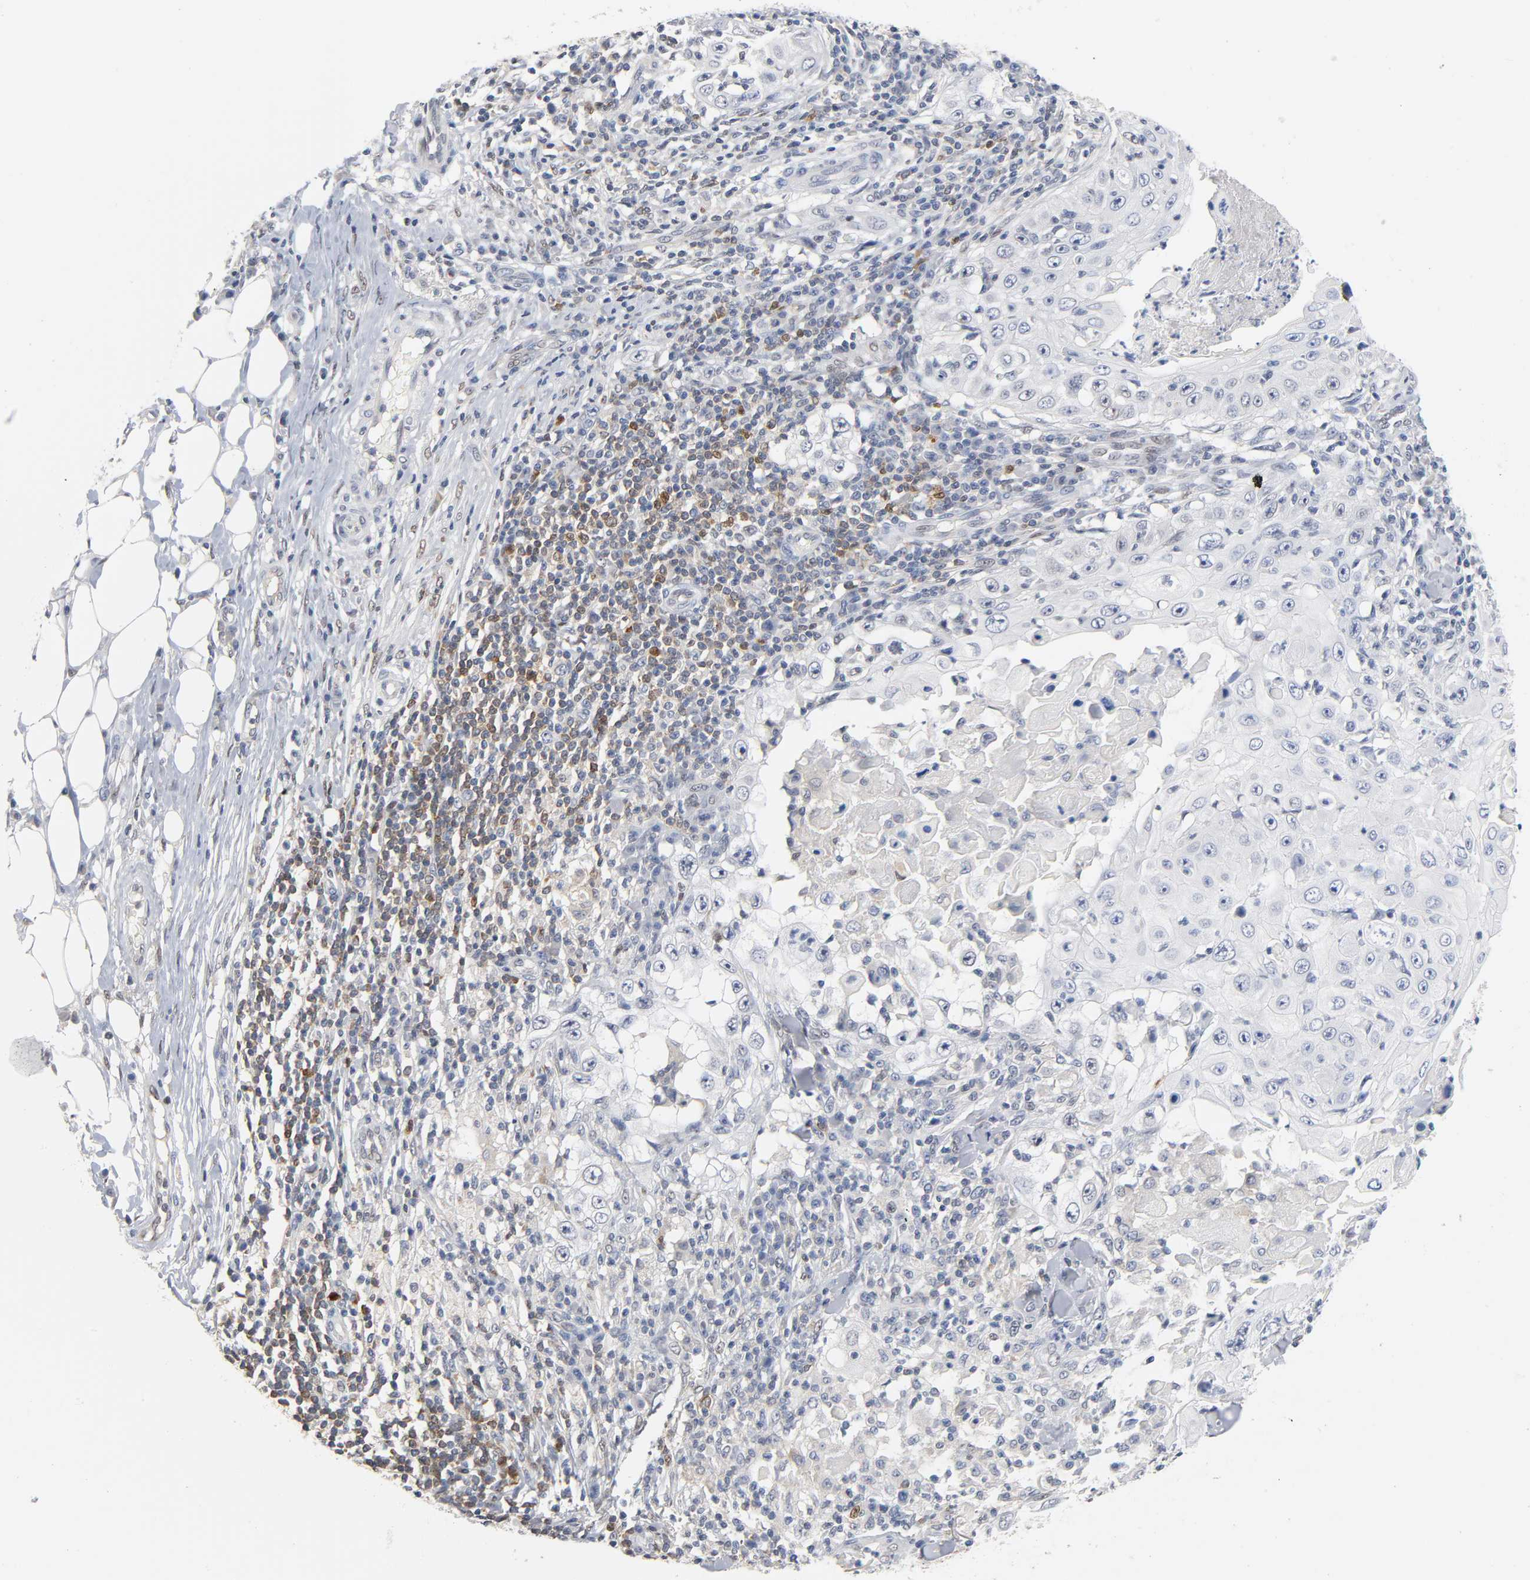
{"staining": {"intensity": "negative", "quantity": "none", "location": "none"}, "tissue": "skin cancer", "cell_type": "Tumor cells", "image_type": "cancer", "snomed": [{"axis": "morphology", "description": "Squamous cell carcinoma, NOS"}, {"axis": "topography", "description": "Skin"}], "caption": "An IHC micrograph of skin squamous cell carcinoma is shown. There is no staining in tumor cells of skin squamous cell carcinoma.", "gene": "NFATC1", "patient": {"sex": "male", "age": 86}}